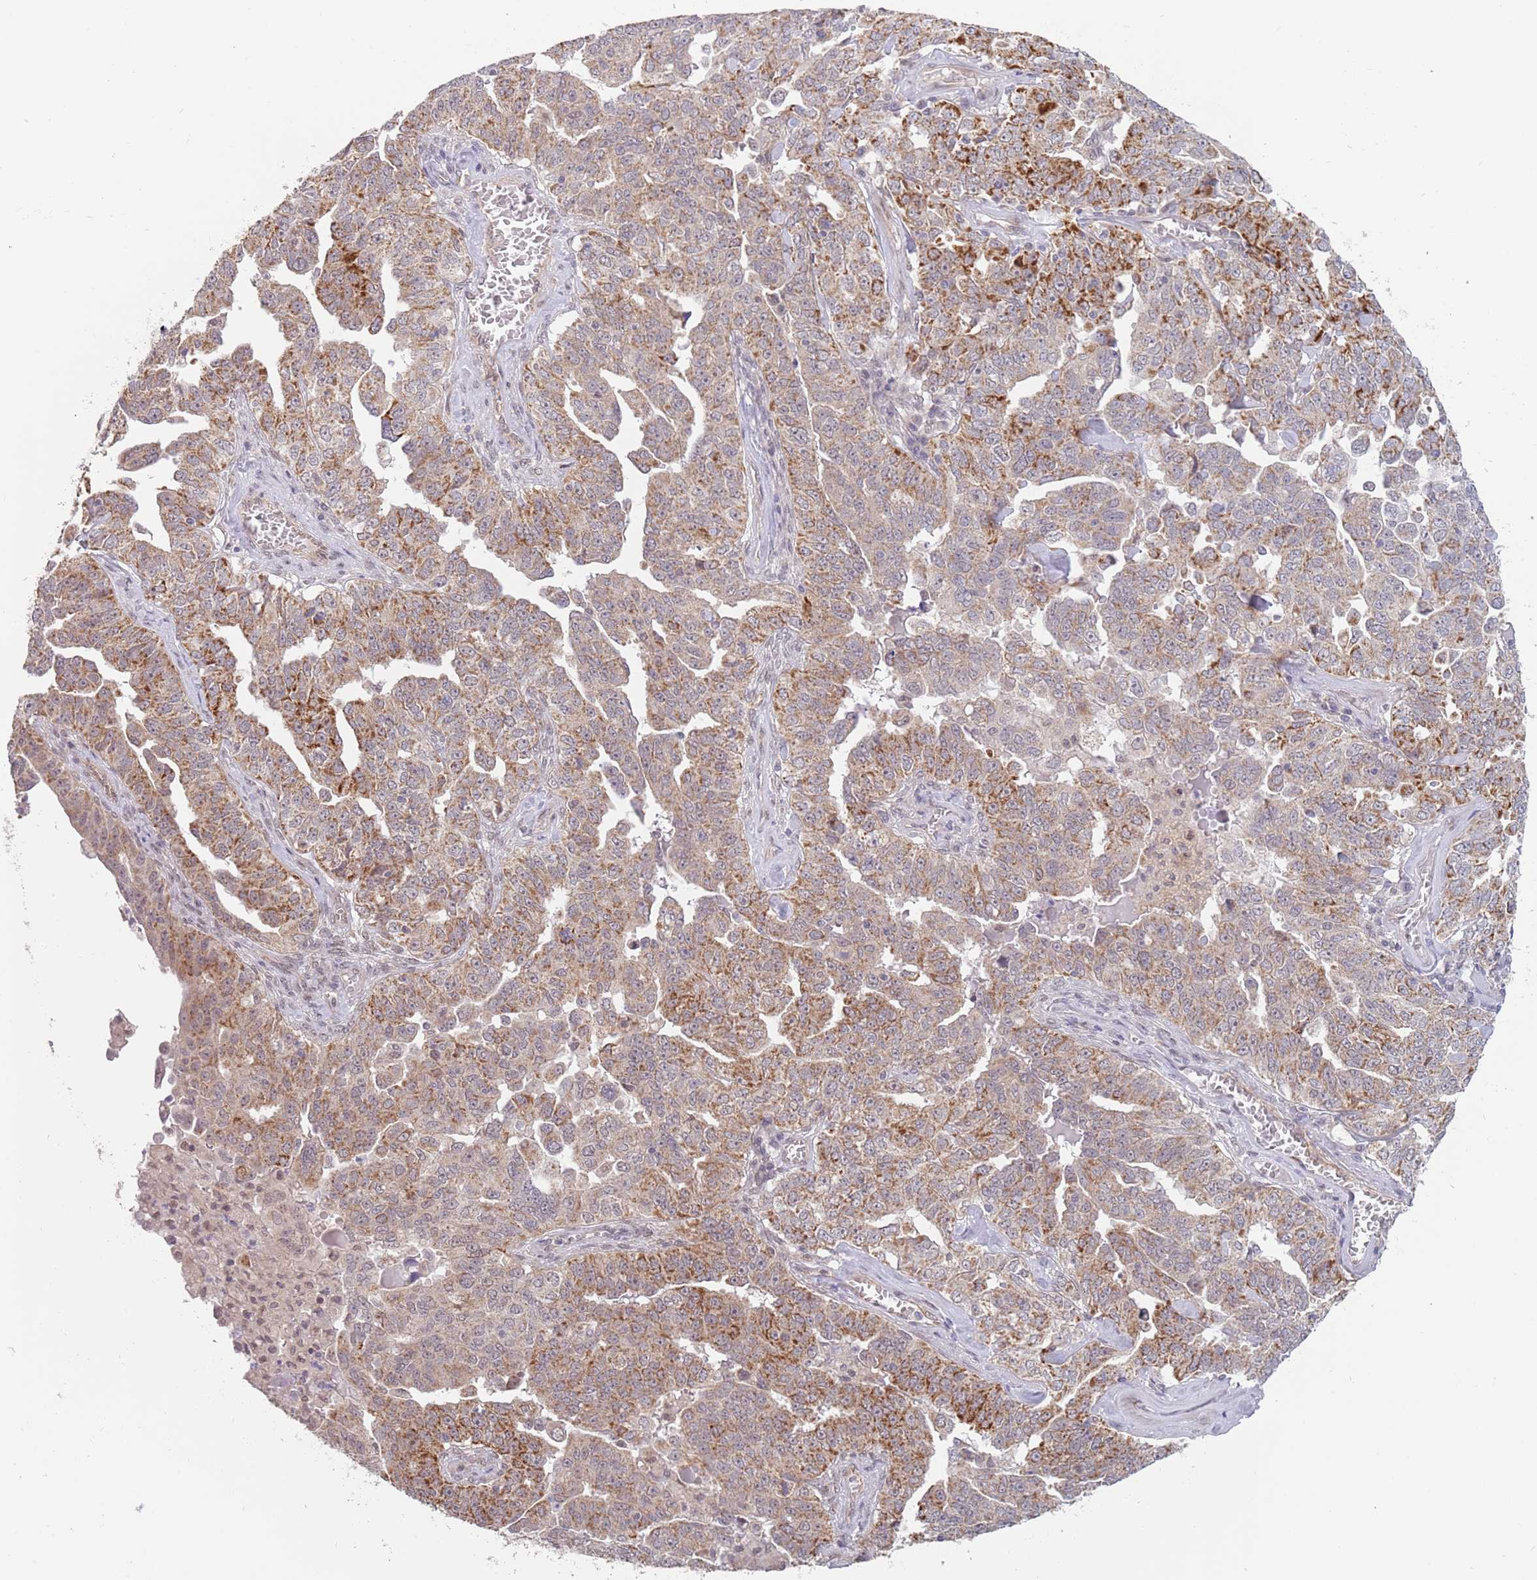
{"staining": {"intensity": "strong", "quantity": "25%-75%", "location": "cytoplasmic/membranous"}, "tissue": "ovarian cancer", "cell_type": "Tumor cells", "image_type": "cancer", "snomed": [{"axis": "morphology", "description": "Carcinoma, endometroid"}, {"axis": "topography", "description": "Ovary"}], "caption": "Approximately 25%-75% of tumor cells in human ovarian endometroid carcinoma show strong cytoplasmic/membranous protein staining as visualized by brown immunohistochemical staining.", "gene": "UQCC3", "patient": {"sex": "female", "age": 62}}